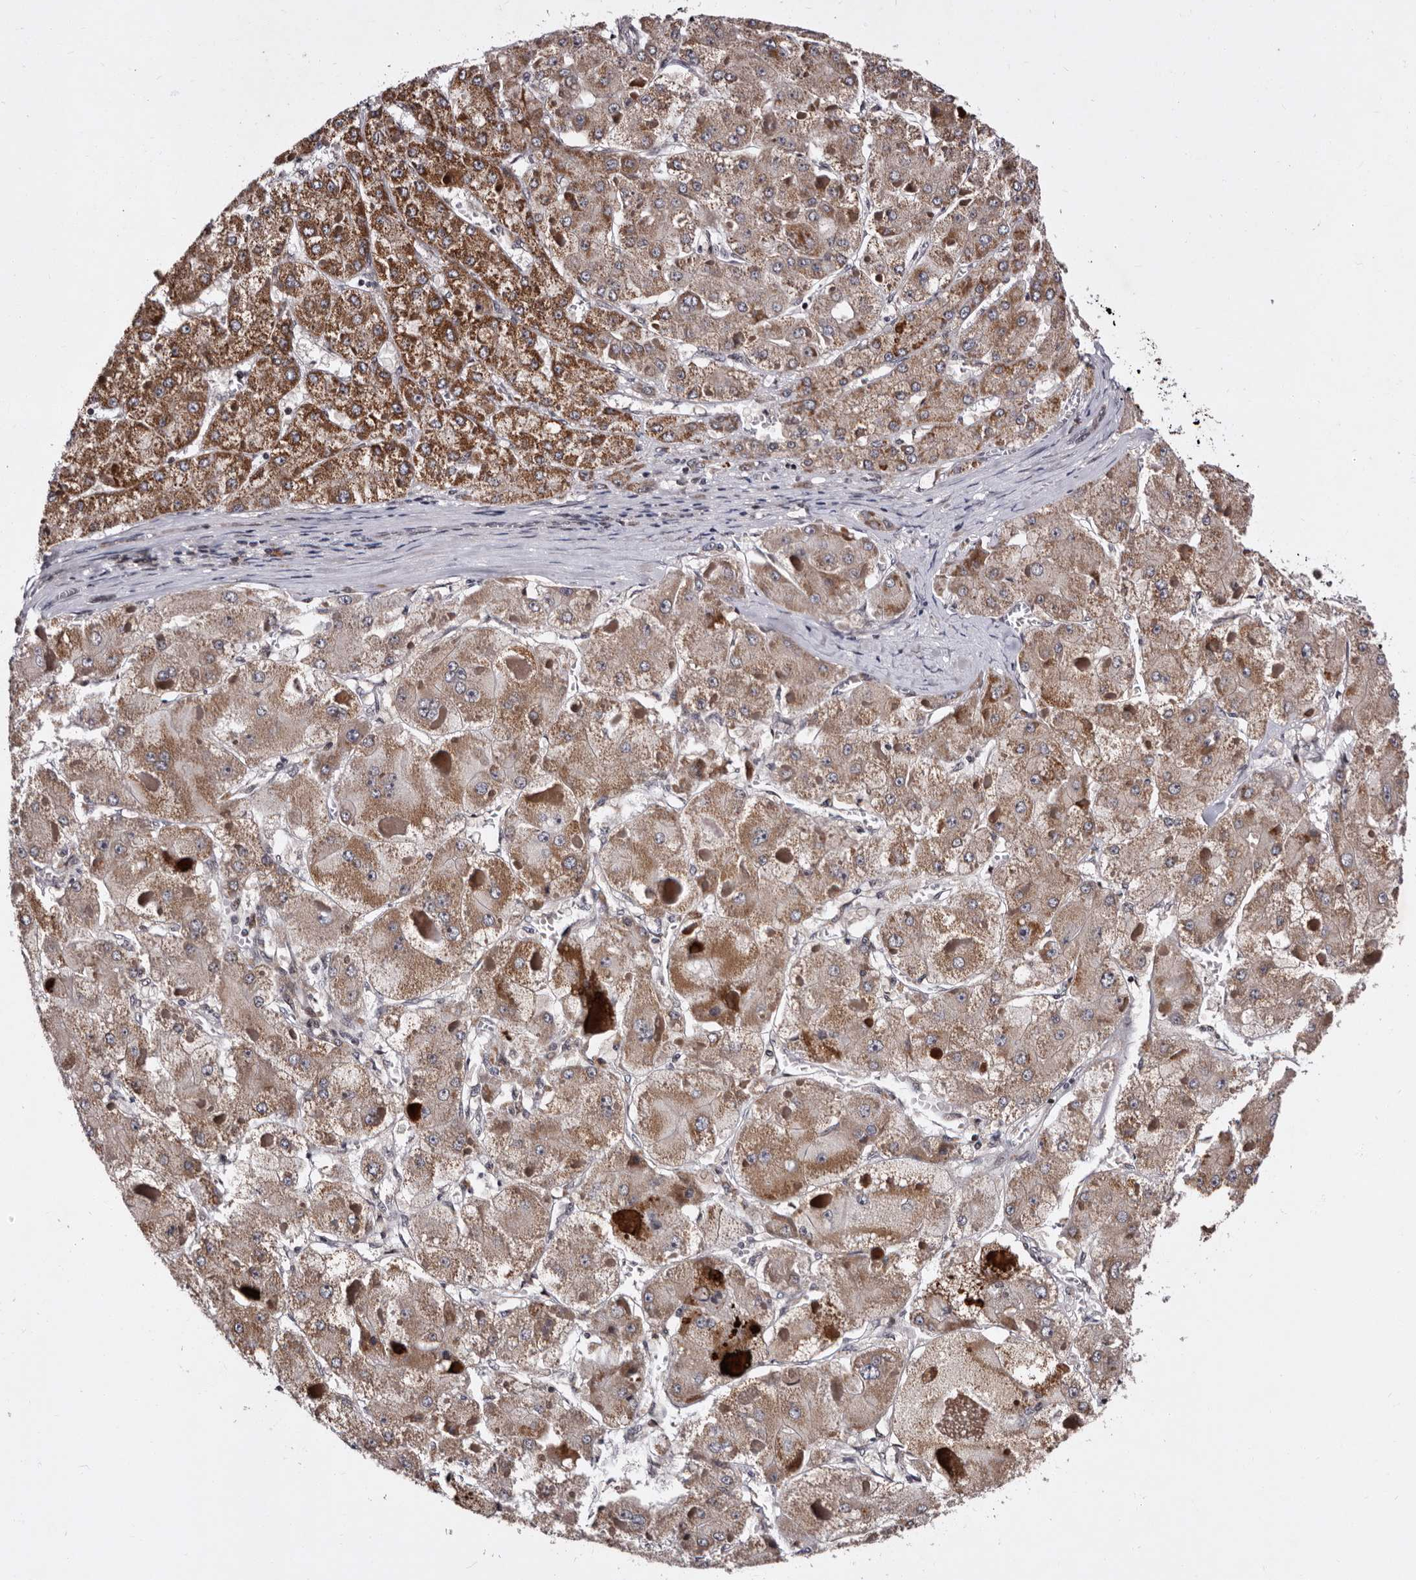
{"staining": {"intensity": "moderate", "quantity": ">75%", "location": "cytoplasmic/membranous"}, "tissue": "liver cancer", "cell_type": "Tumor cells", "image_type": "cancer", "snomed": [{"axis": "morphology", "description": "Carcinoma, Hepatocellular, NOS"}, {"axis": "topography", "description": "Liver"}], "caption": "Protein expression analysis of liver cancer (hepatocellular carcinoma) demonstrates moderate cytoplasmic/membranous expression in approximately >75% of tumor cells. The protein of interest is stained brown, and the nuclei are stained in blue (DAB IHC with brightfield microscopy, high magnification).", "gene": "TNKS", "patient": {"sex": "female", "age": 73}}